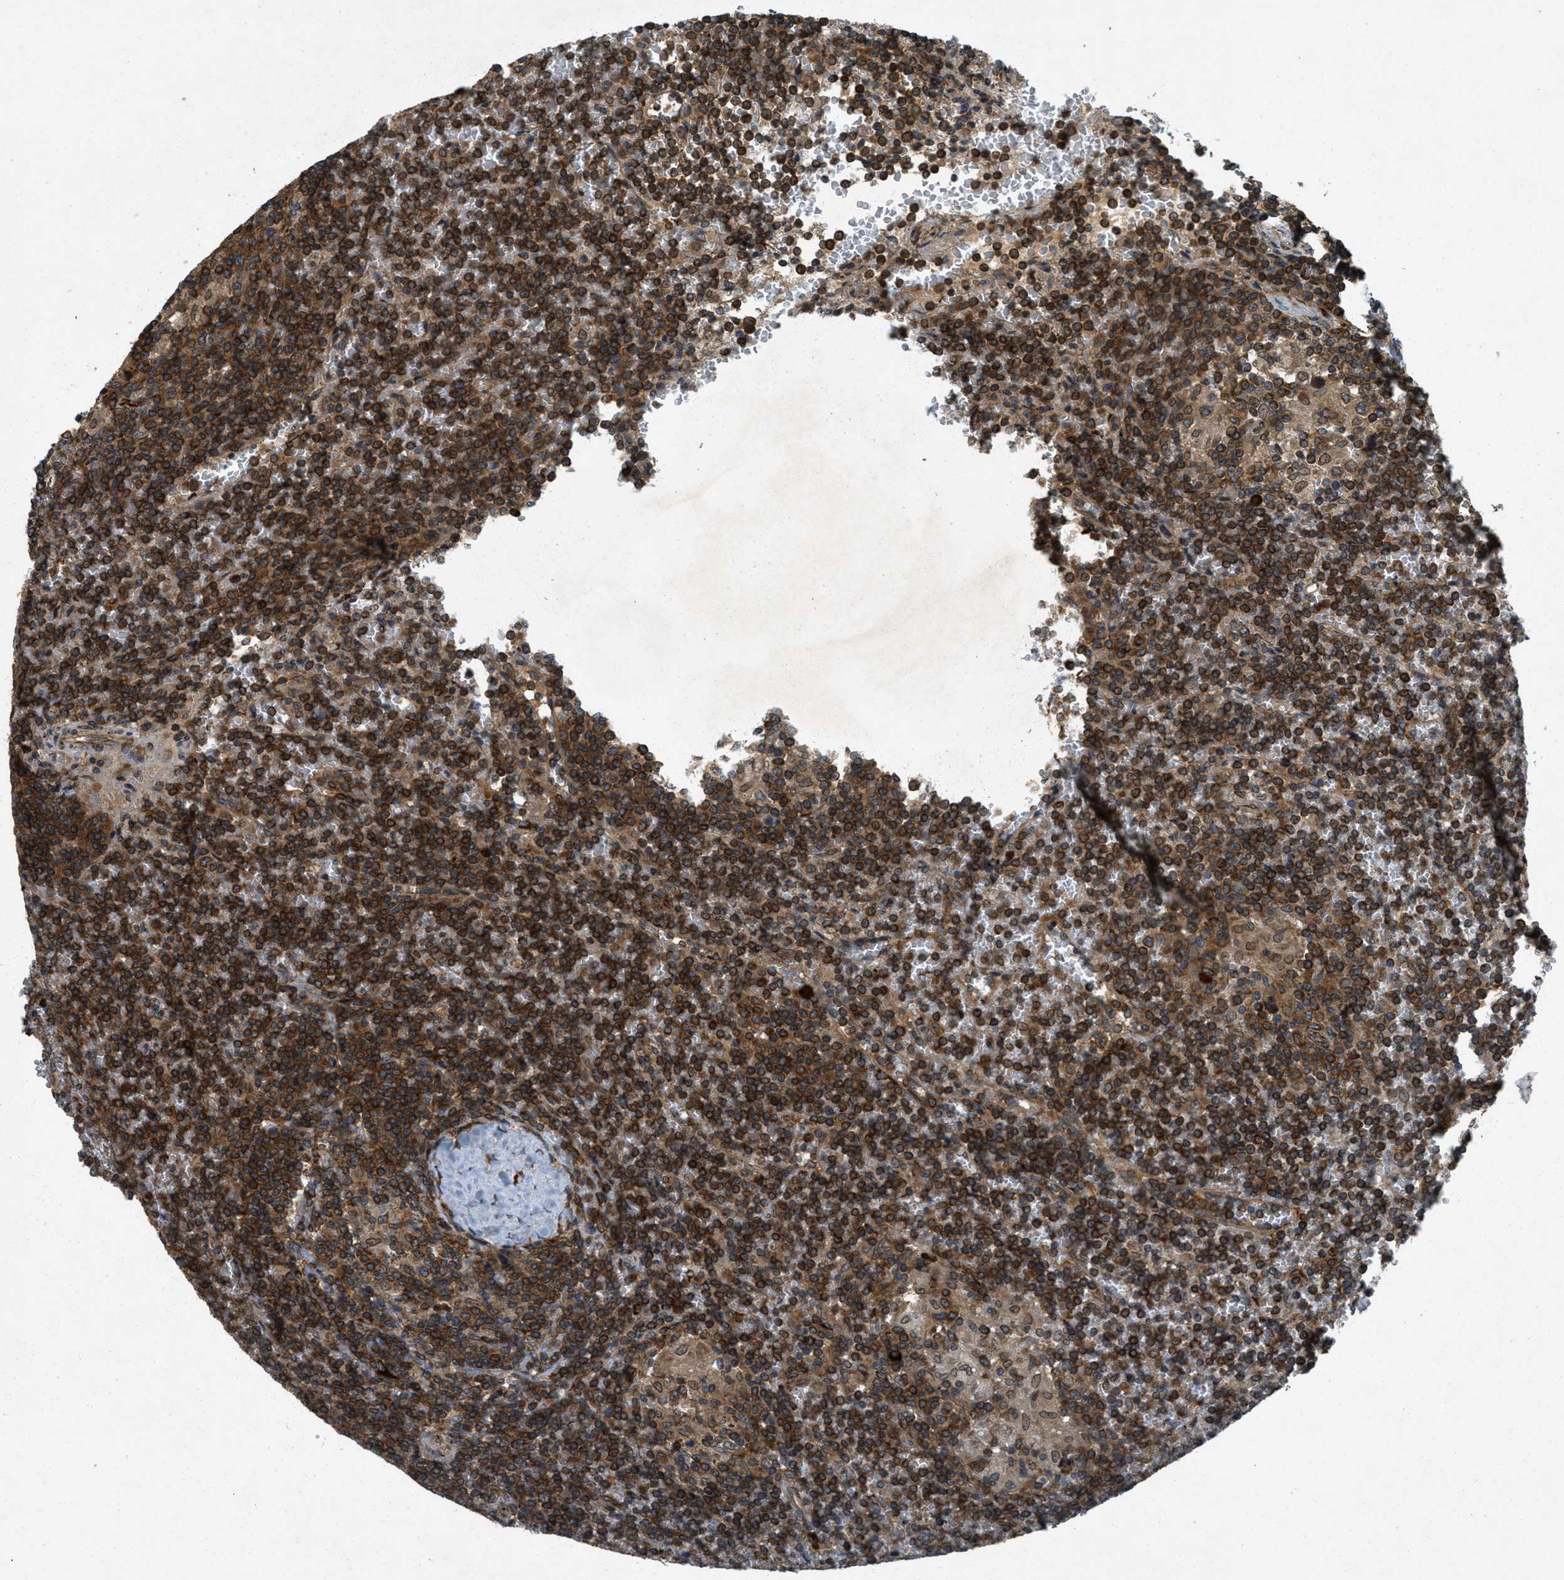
{"staining": {"intensity": "strong", "quantity": ">75%", "location": "cytoplasmic/membranous"}, "tissue": "lymphoma", "cell_type": "Tumor cells", "image_type": "cancer", "snomed": [{"axis": "morphology", "description": "Malignant lymphoma, non-Hodgkin's type, Low grade"}, {"axis": "topography", "description": "Spleen"}], "caption": "Immunohistochemical staining of malignant lymphoma, non-Hodgkin's type (low-grade) displays high levels of strong cytoplasmic/membranous staining in about >75% of tumor cells.", "gene": "PCDH18", "patient": {"sex": "female", "age": 19}}